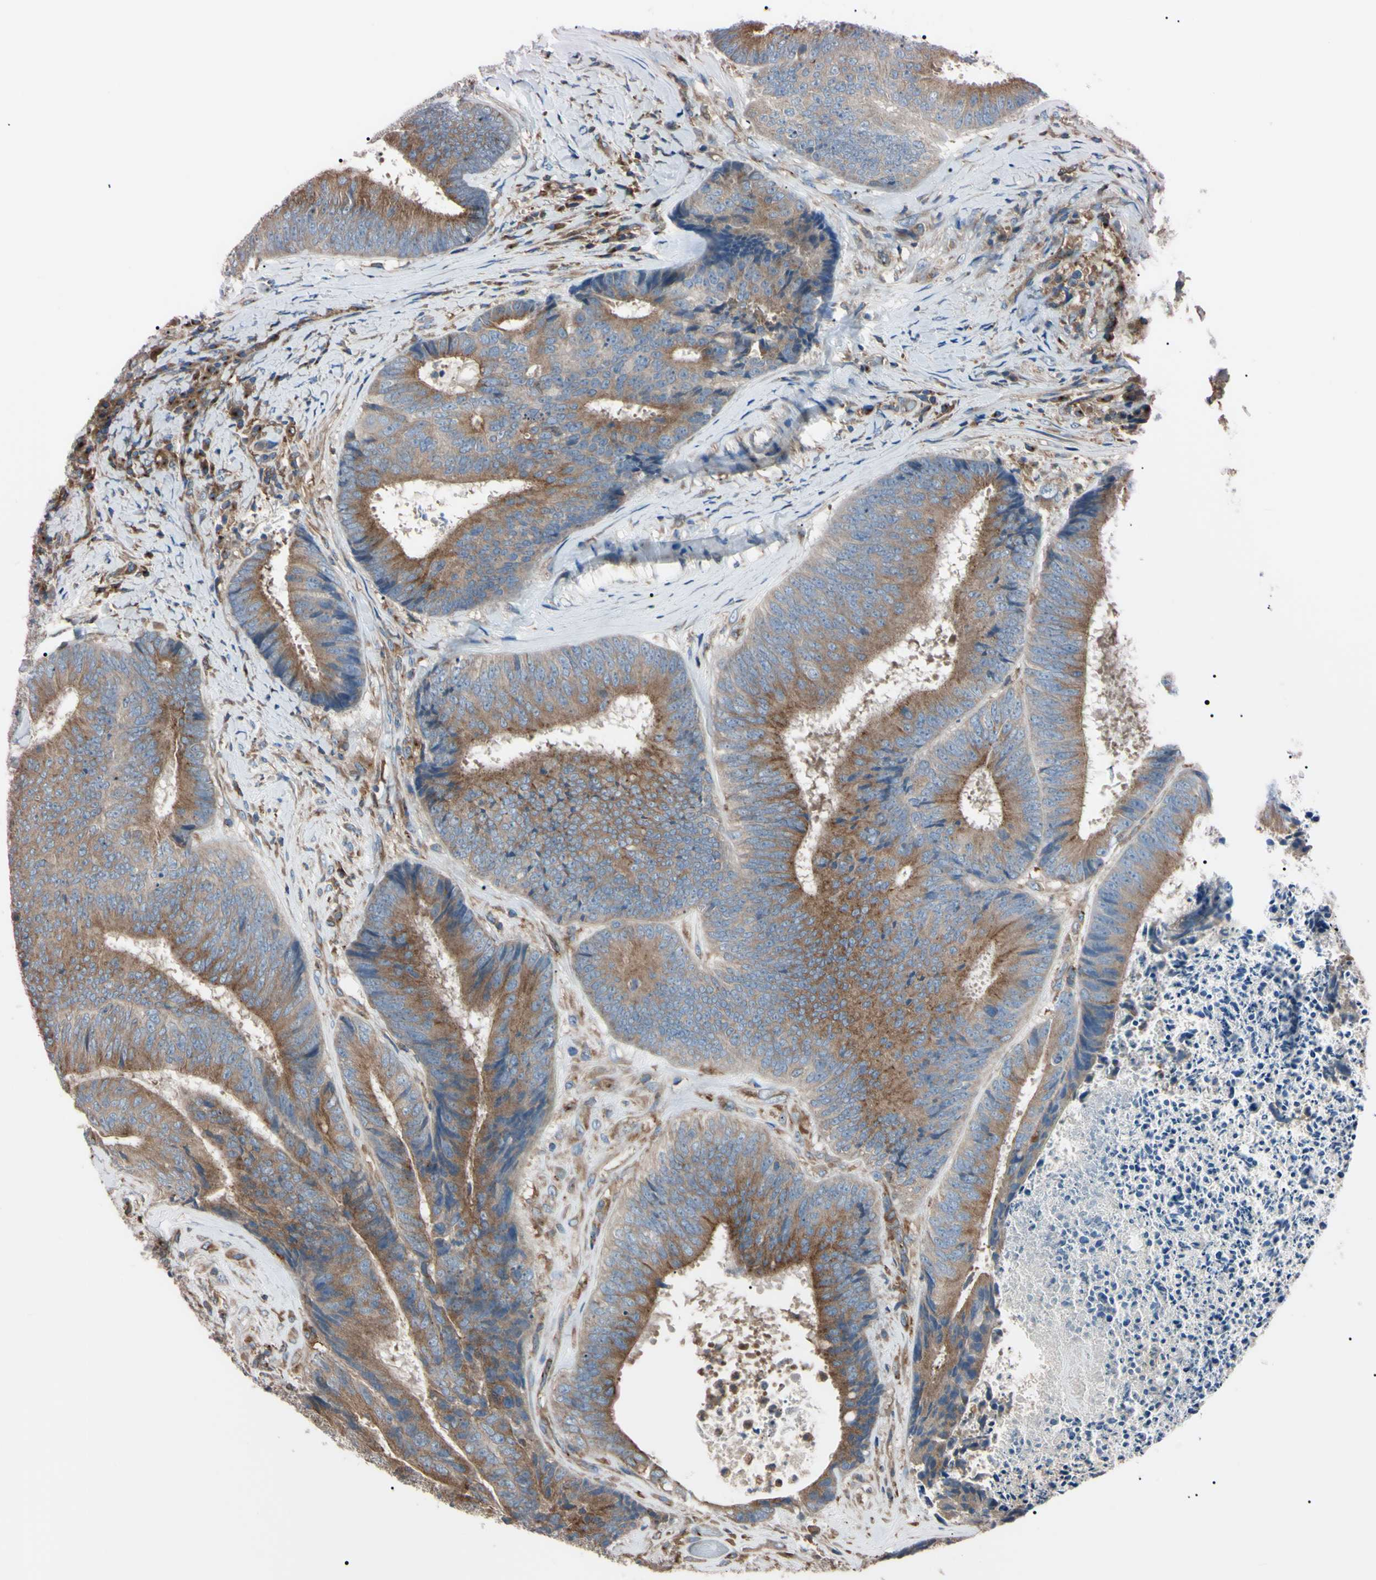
{"staining": {"intensity": "moderate", "quantity": ">75%", "location": "cytoplasmic/membranous"}, "tissue": "colorectal cancer", "cell_type": "Tumor cells", "image_type": "cancer", "snomed": [{"axis": "morphology", "description": "Adenocarcinoma, NOS"}, {"axis": "topography", "description": "Rectum"}], "caption": "Protein expression analysis of human colorectal cancer (adenocarcinoma) reveals moderate cytoplasmic/membranous positivity in about >75% of tumor cells.", "gene": "PRKACA", "patient": {"sex": "male", "age": 72}}